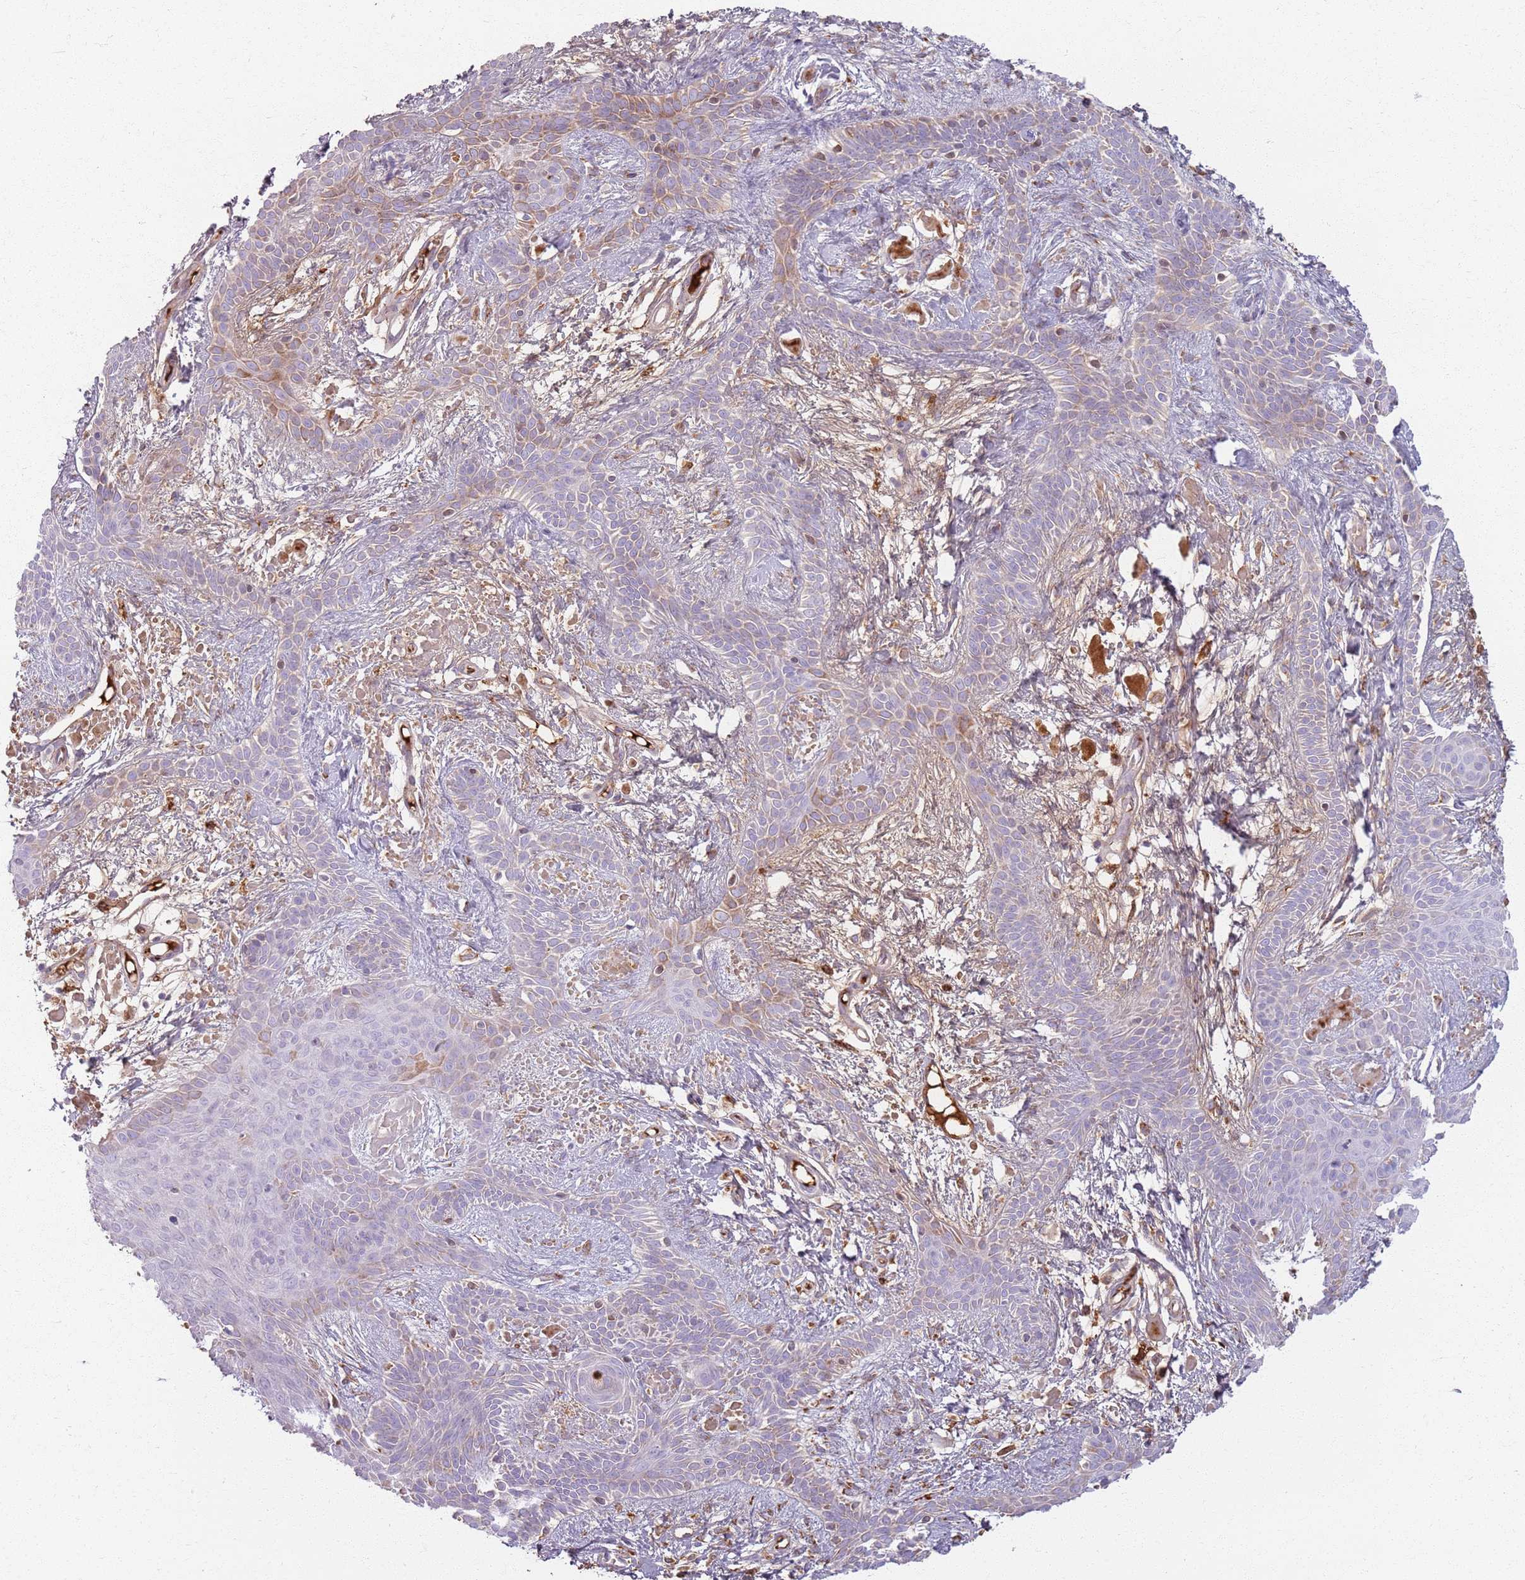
{"staining": {"intensity": "moderate", "quantity": "<25%", "location": "cytoplasmic/membranous"}, "tissue": "skin cancer", "cell_type": "Tumor cells", "image_type": "cancer", "snomed": [{"axis": "morphology", "description": "Basal cell carcinoma"}, {"axis": "topography", "description": "Skin"}], "caption": "Tumor cells exhibit low levels of moderate cytoplasmic/membranous staining in approximately <25% of cells in skin cancer.", "gene": "COLGALT1", "patient": {"sex": "male", "age": 78}}